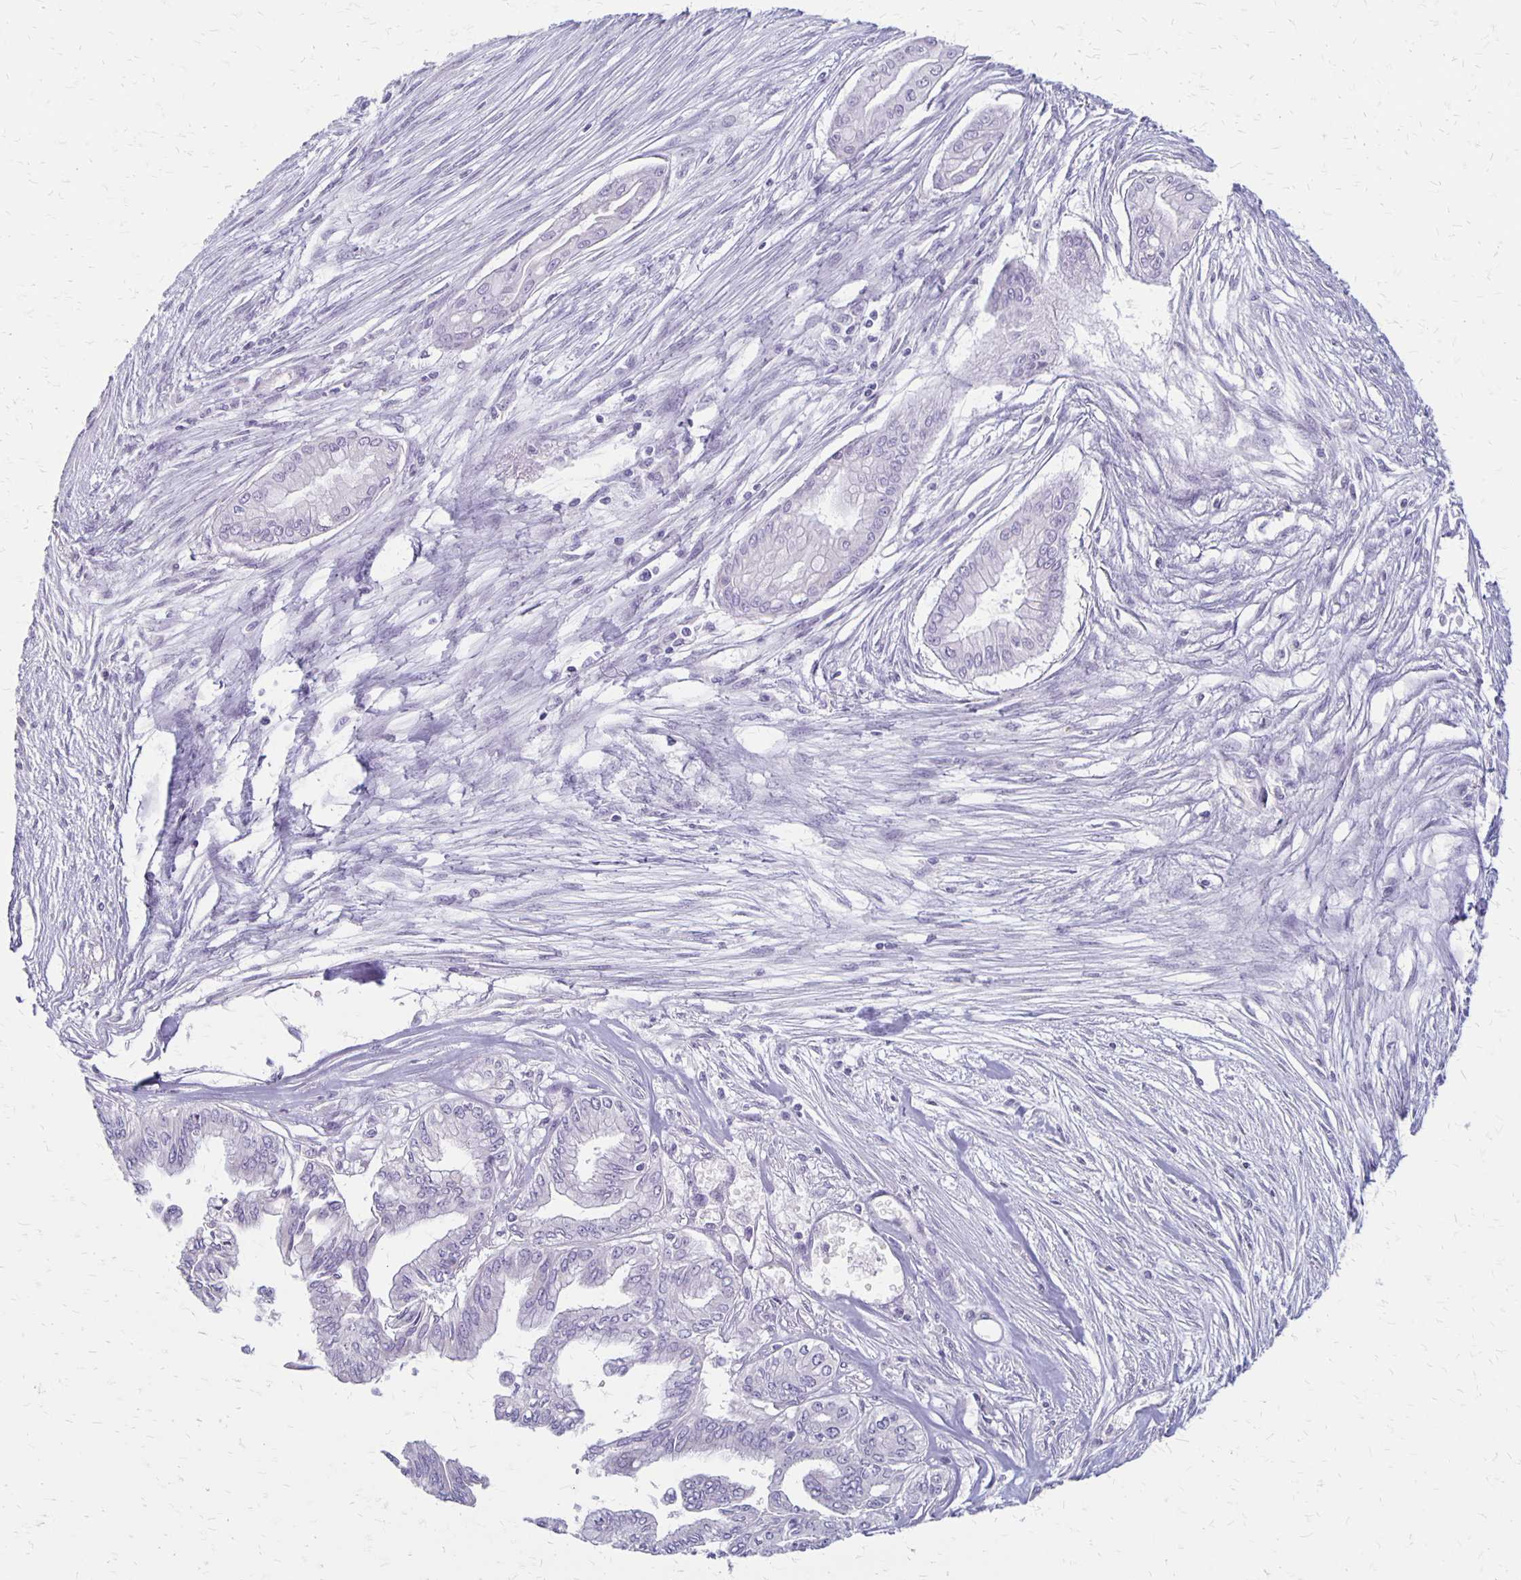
{"staining": {"intensity": "negative", "quantity": "none", "location": "none"}, "tissue": "pancreatic cancer", "cell_type": "Tumor cells", "image_type": "cancer", "snomed": [{"axis": "morphology", "description": "Adenocarcinoma, NOS"}, {"axis": "topography", "description": "Pancreas"}], "caption": "Tumor cells are negative for brown protein staining in pancreatic cancer.", "gene": "HOMER1", "patient": {"sex": "female", "age": 68}}